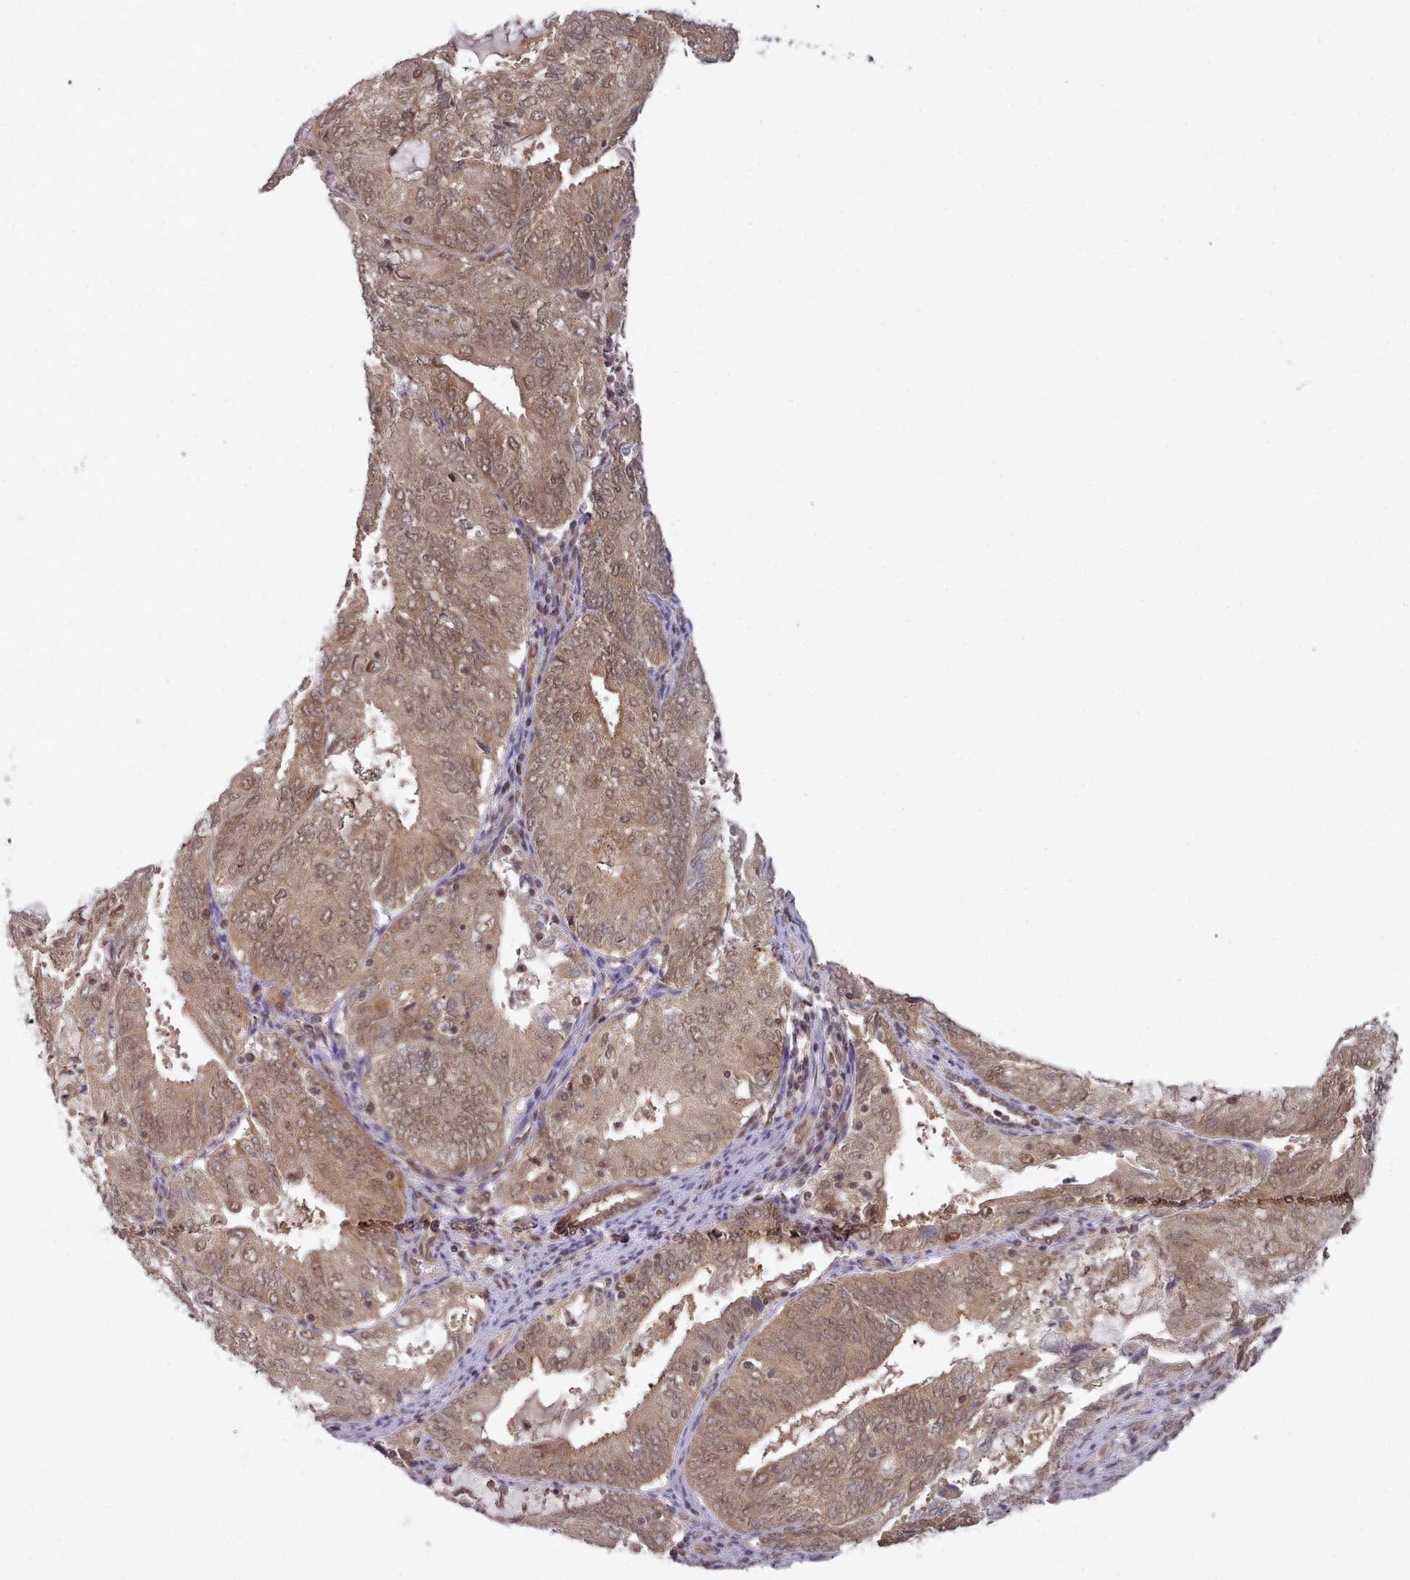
{"staining": {"intensity": "moderate", "quantity": ">75%", "location": "cytoplasmic/membranous,nuclear"}, "tissue": "endometrial cancer", "cell_type": "Tumor cells", "image_type": "cancer", "snomed": [{"axis": "morphology", "description": "Adenocarcinoma, NOS"}, {"axis": "topography", "description": "Endometrium"}], "caption": "Tumor cells display medium levels of moderate cytoplasmic/membranous and nuclear staining in approximately >75% of cells in human endometrial adenocarcinoma.", "gene": "DHX8", "patient": {"sex": "female", "age": 81}}